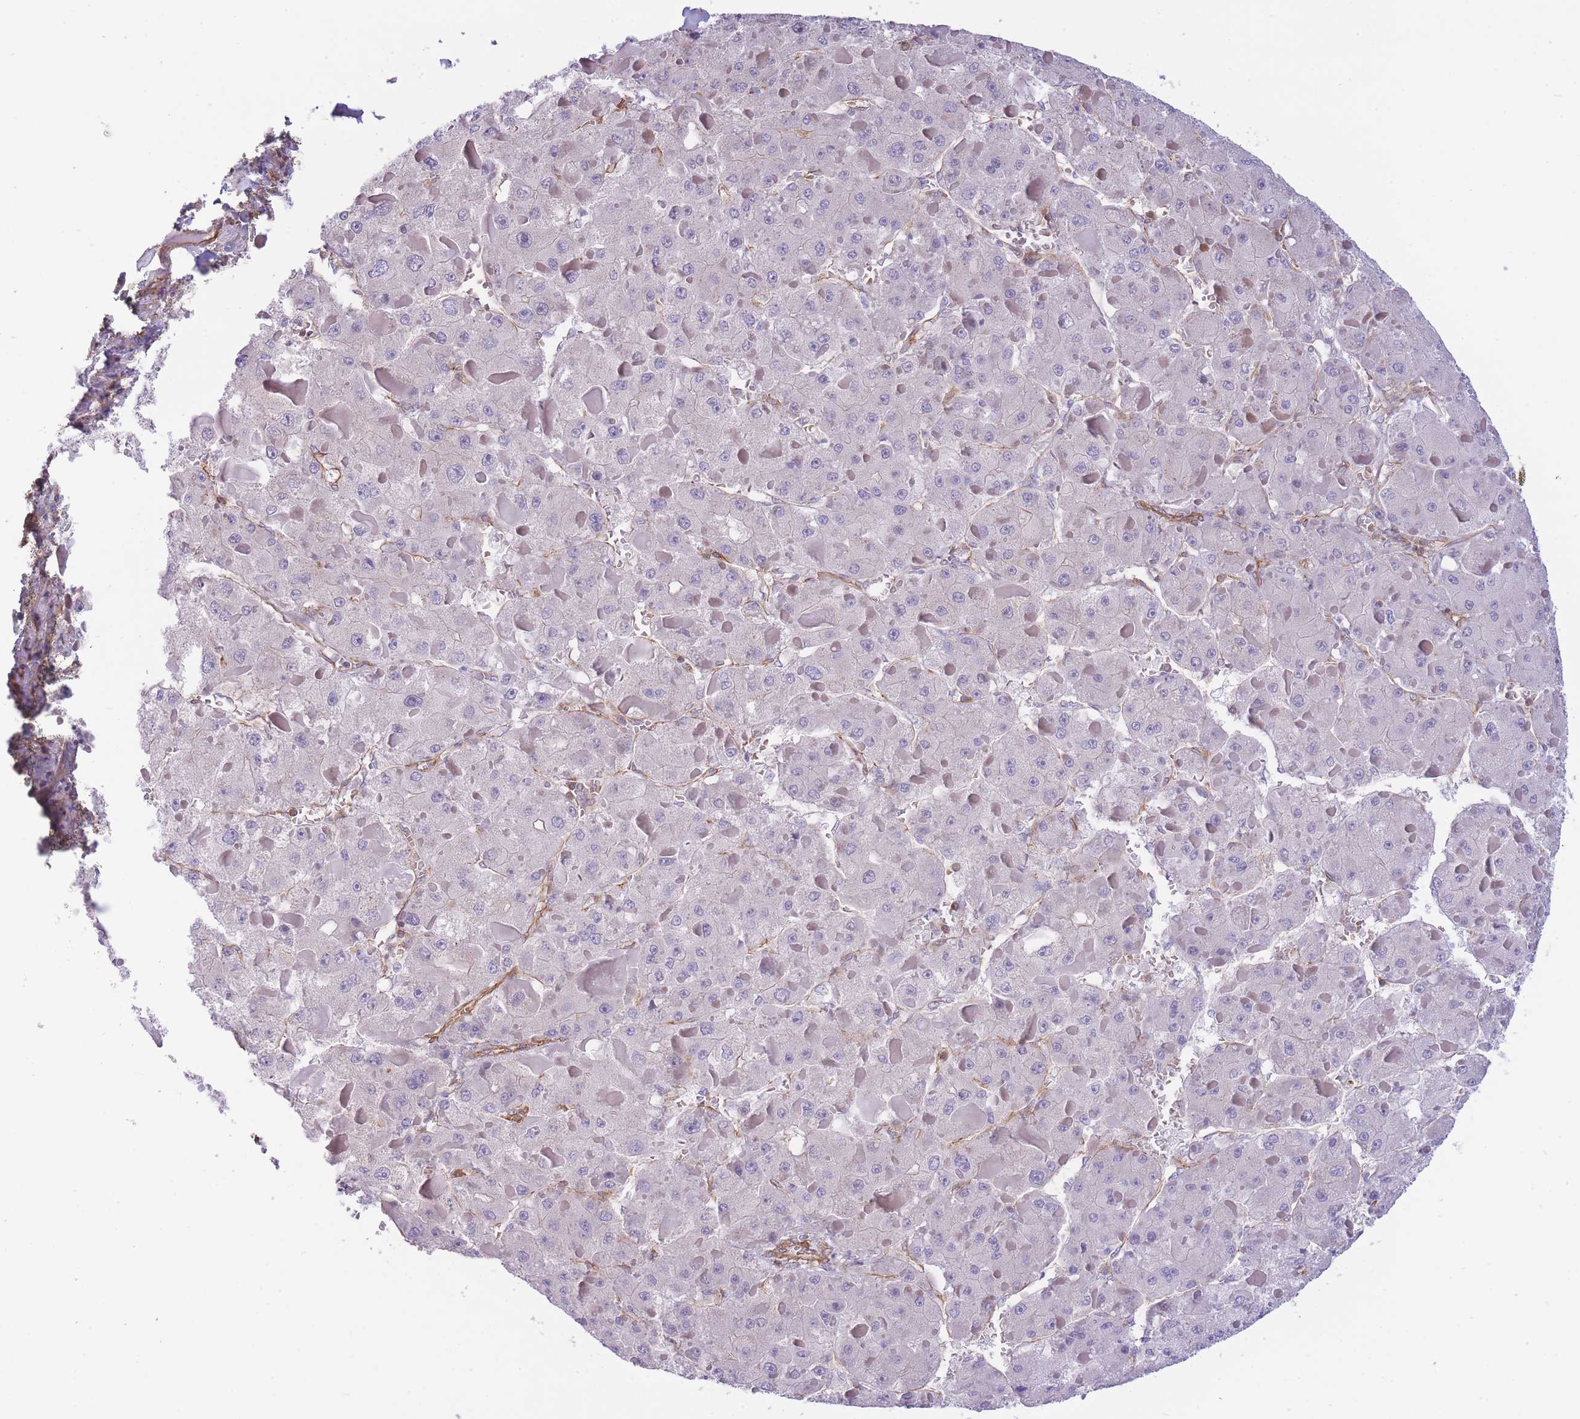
{"staining": {"intensity": "negative", "quantity": "none", "location": "none"}, "tissue": "liver cancer", "cell_type": "Tumor cells", "image_type": "cancer", "snomed": [{"axis": "morphology", "description": "Carcinoma, Hepatocellular, NOS"}, {"axis": "topography", "description": "Liver"}], "caption": "A high-resolution histopathology image shows IHC staining of hepatocellular carcinoma (liver), which reveals no significant staining in tumor cells. The staining is performed using DAB brown chromogen with nuclei counter-stained in using hematoxylin.", "gene": "CDC25B", "patient": {"sex": "female", "age": 73}}